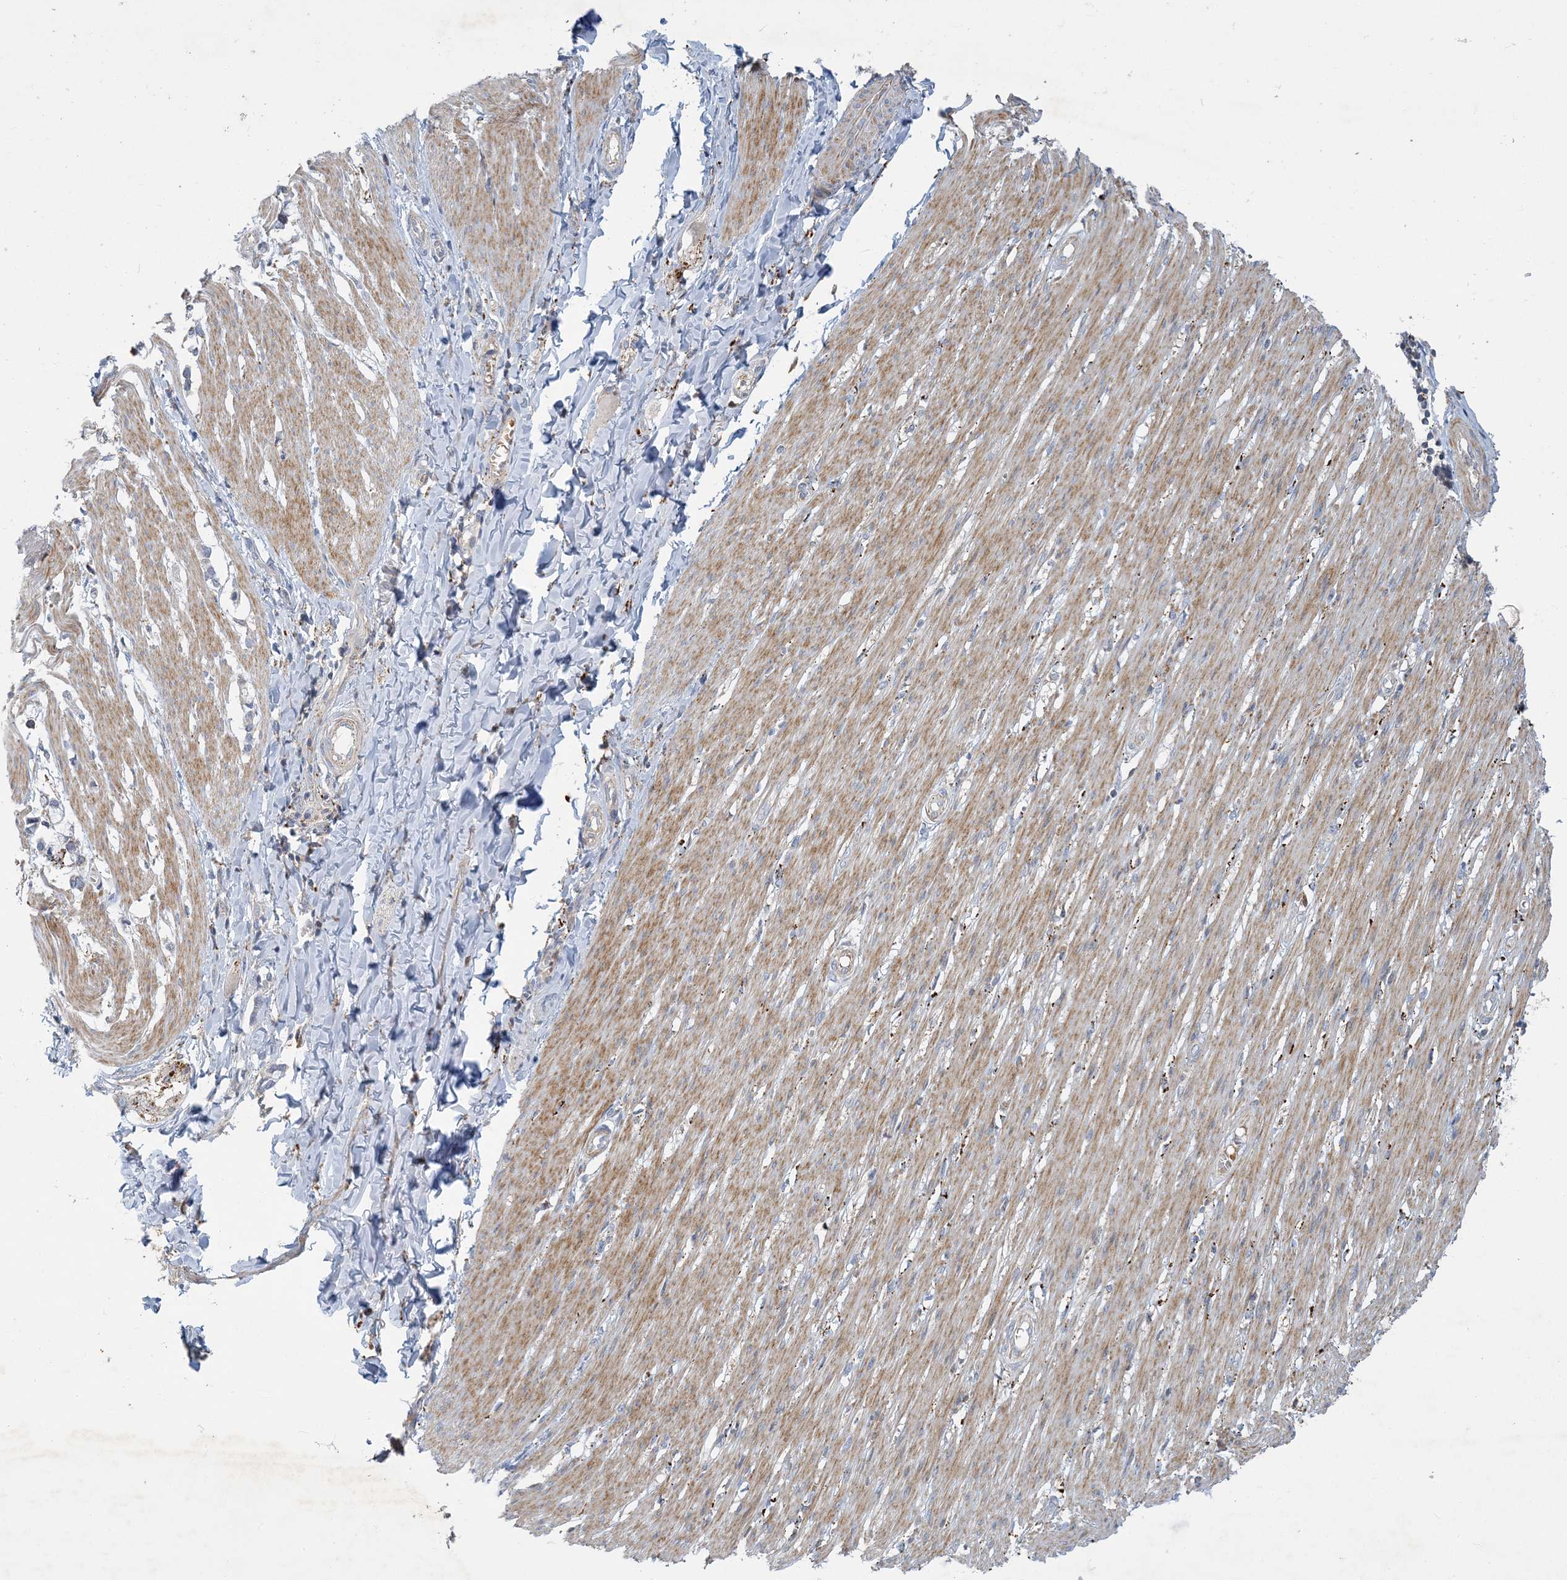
{"staining": {"intensity": "moderate", "quantity": ">75%", "location": "cytoplasmic/membranous"}, "tissue": "smooth muscle", "cell_type": "Smooth muscle cells", "image_type": "normal", "snomed": [{"axis": "morphology", "description": "Normal tissue, NOS"}, {"axis": "morphology", "description": "Adenocarcinoma, NOS"}, {"axis": "topography", "description": "Colon"}, {"axis": "topography", "description": "Peripheral nerve tissue"}], "caption": "Immunohistochemical staining of unremarkable human smooth muscle shows moderate cytoplasmic/membranous protein positivity in about >75% of smooth muscle cells.", "gene": "LTN1", "patient": {"sex": "male", "age": 14}}